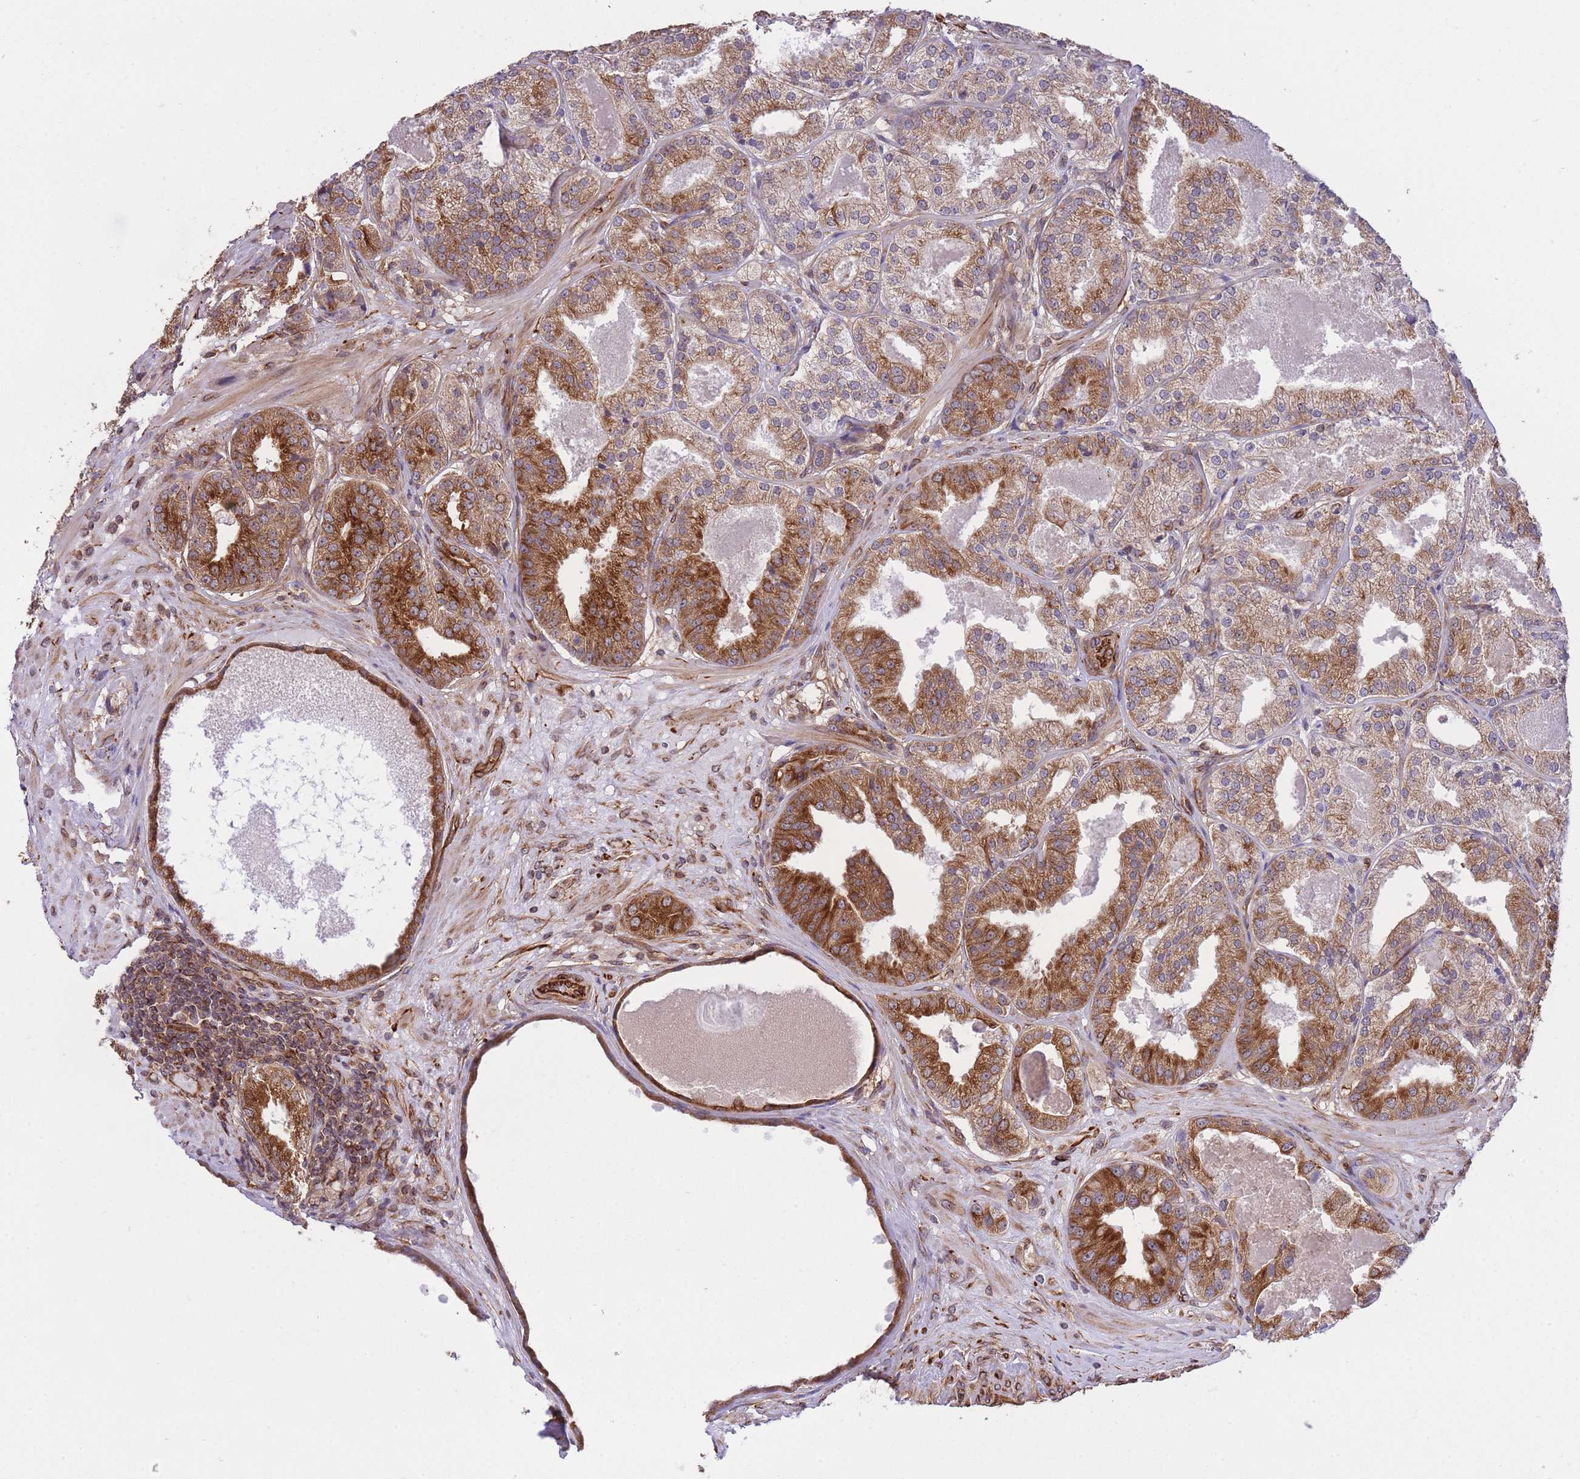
{"staining": {"intensity": "moderate", "quantity": ">75%", "location": "cytoplasmic/membranous"}, "tissue": "prostate cancer", "cell_type": "Tumor cells", "image_type": "cancer", "snomed": [{"axis": "morphology", "description": "Adenocarcinoma, High grade"}, {"axis": "topography", "description": "Prostate"}], "caption": "A histopathology image of prostate high-grade adenocarcinoma stained for a protein reveals moderate cytoplasmic/membranous brown staining in tumor cells.", "gene": "EXOSC8", "patient": {"sex": "male", "age": 63}}